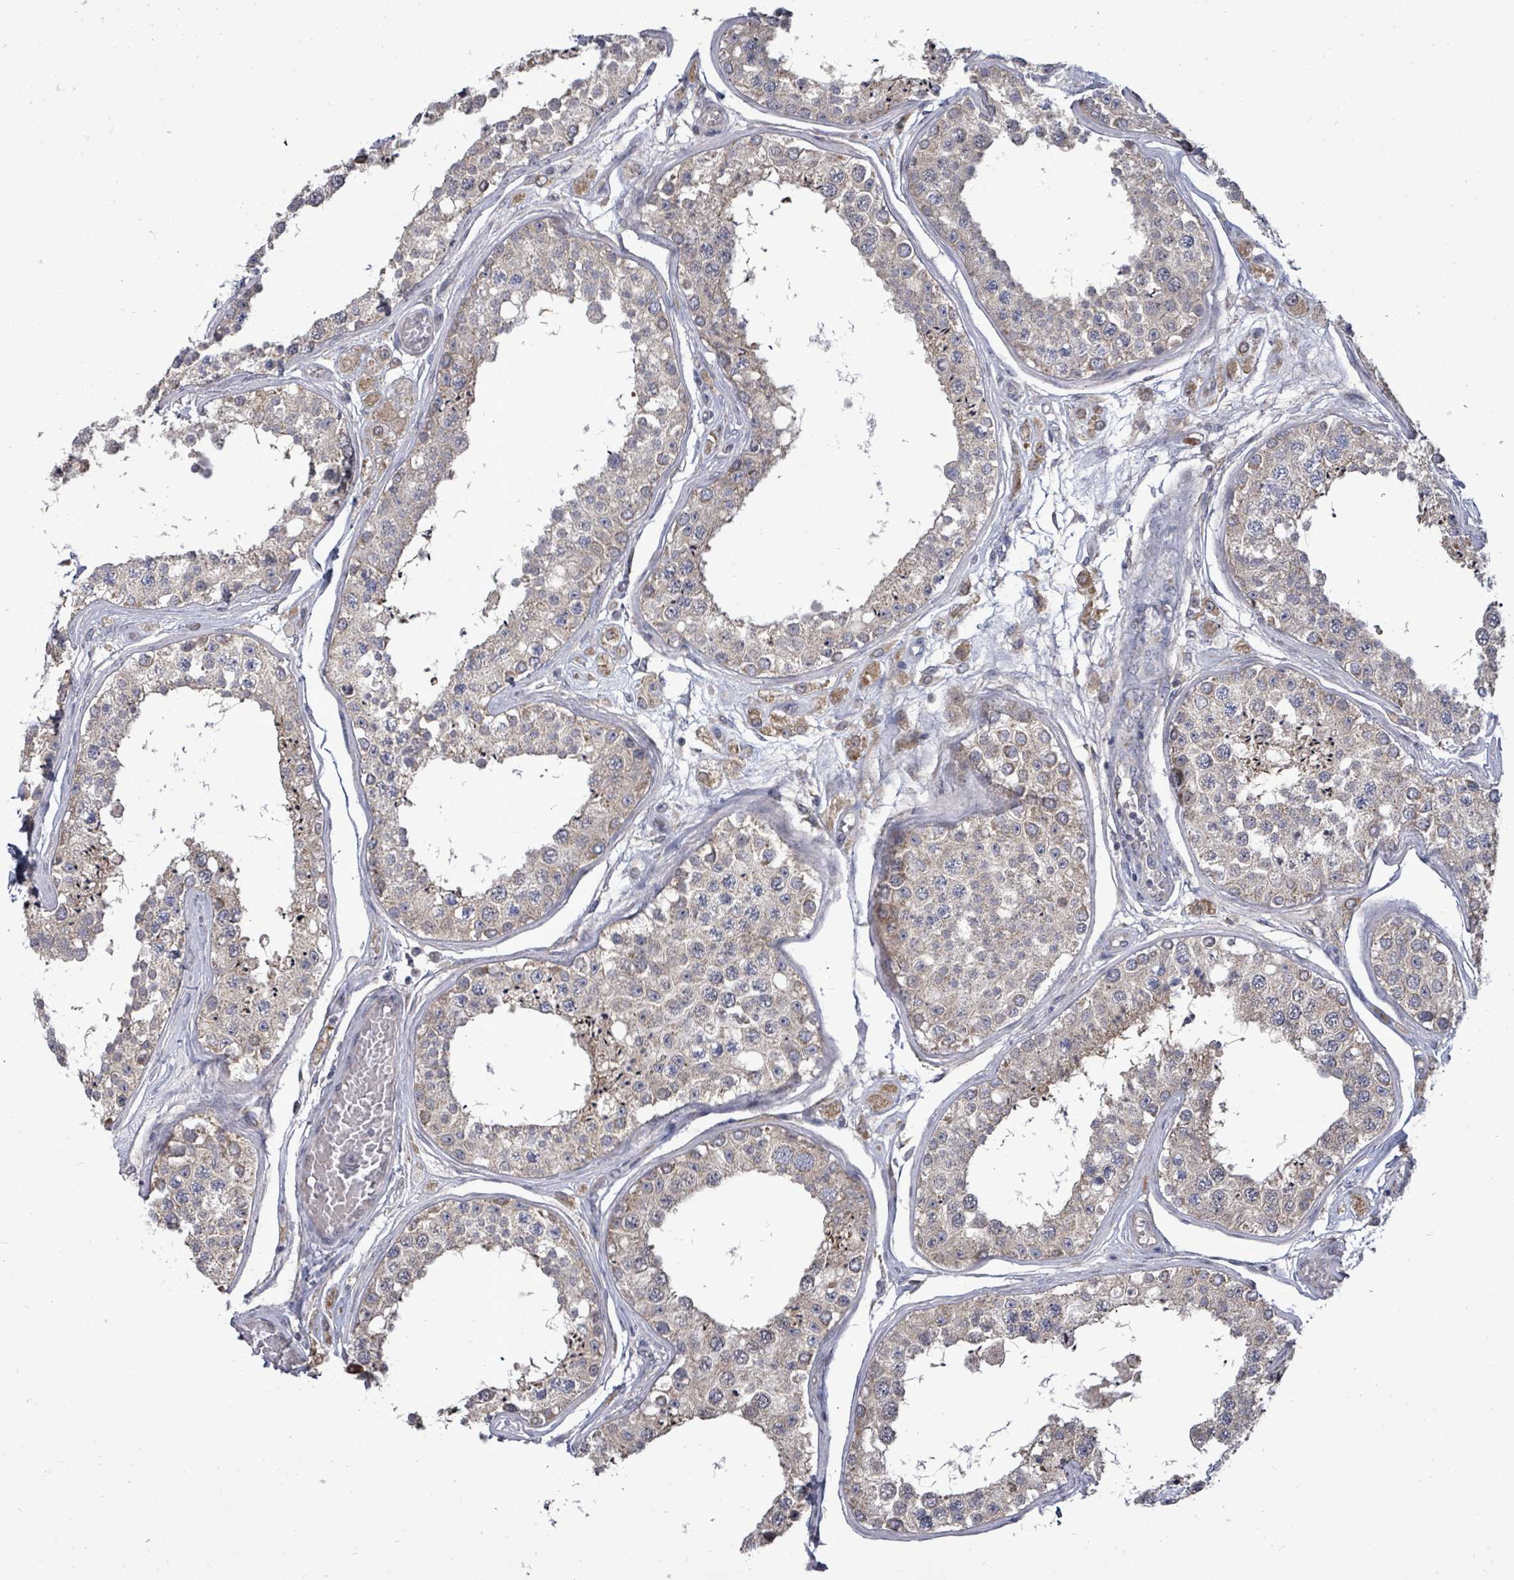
{"staining": {"intensity": "weak", "quantity": ">75%", "location": "cytoplasmic/membranous"}, "tissue": "testis", "cell_type": "Cells in seminiferous ducts", "image_type": "normal", "snomed": [{"axis": "morphology", "description": "Normal tissue, NOS"}, {"axis": "topography", "description": "Testis"}], "caption": "Protein analysis of unremarkable testis displays weak cytoplasmic/membranous positivity in approximately >75% of cells in seminiferous ducts. The staining was performed using DAB (3,3'-diaminobenzidine) to visualize the protein expression in brown, while the nuclei were stained in blue with hematoxylin (Magnification: 20x).", "gene": "POMGNT2", "patient": {"sex": "male", "age": 25}}